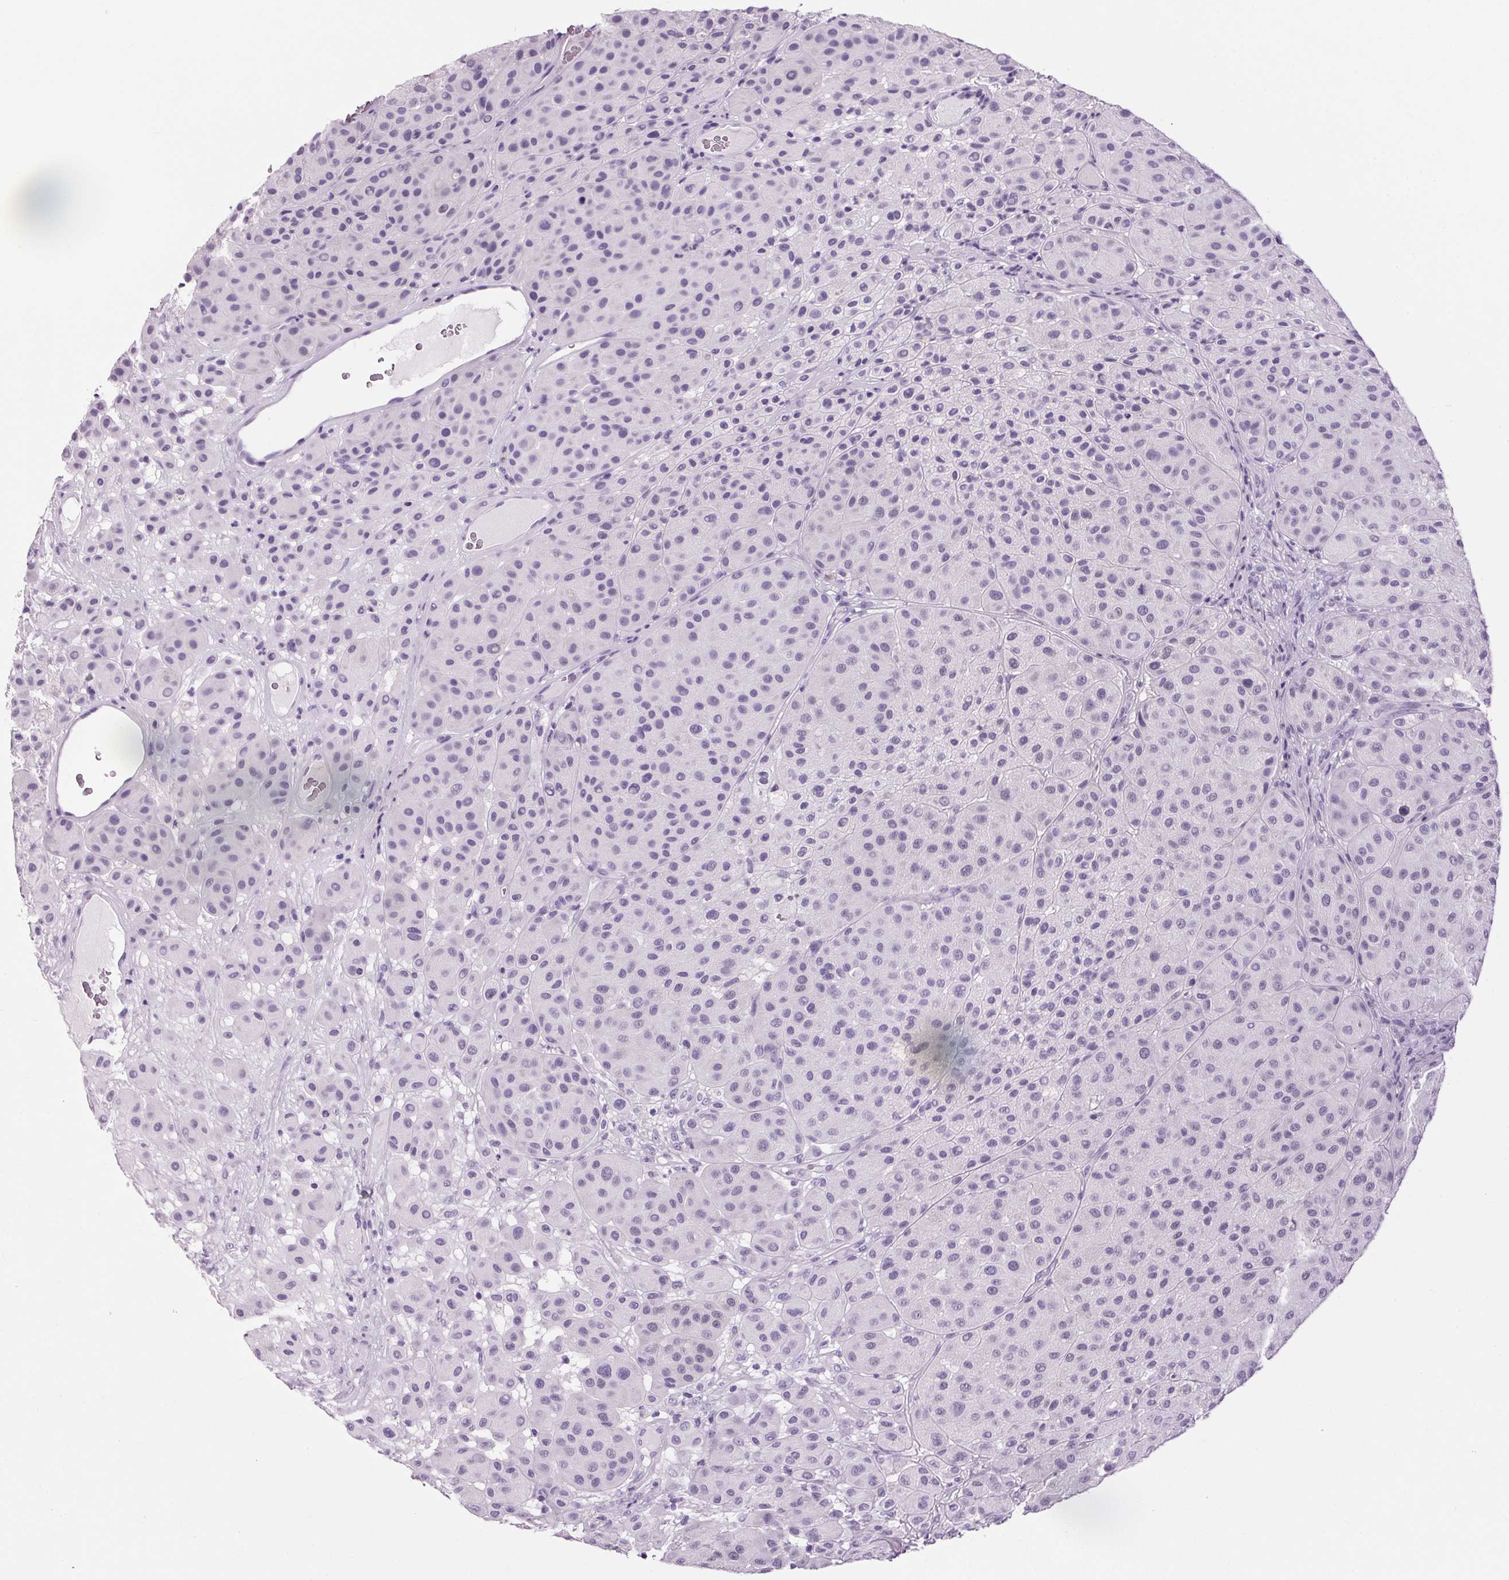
{"staining": {"intensity": "negative", "quantity": "none", "location": "none"}, "tissue": "melanoma", "cell_type": "Tumor cells", "image_type": "cancer", "snomed": [{"axis": "morphology", "description": "Malignant melanoma, Metastatic site"}, {"axis": "topography", "description": "Smooth muscle"}], "caption": "An IHC image of melanoma is shown. There is no staining in tumor cells of melanoma.", "gene": "PPP1R1A", "patient": {"sex": "male", "age": 41}}